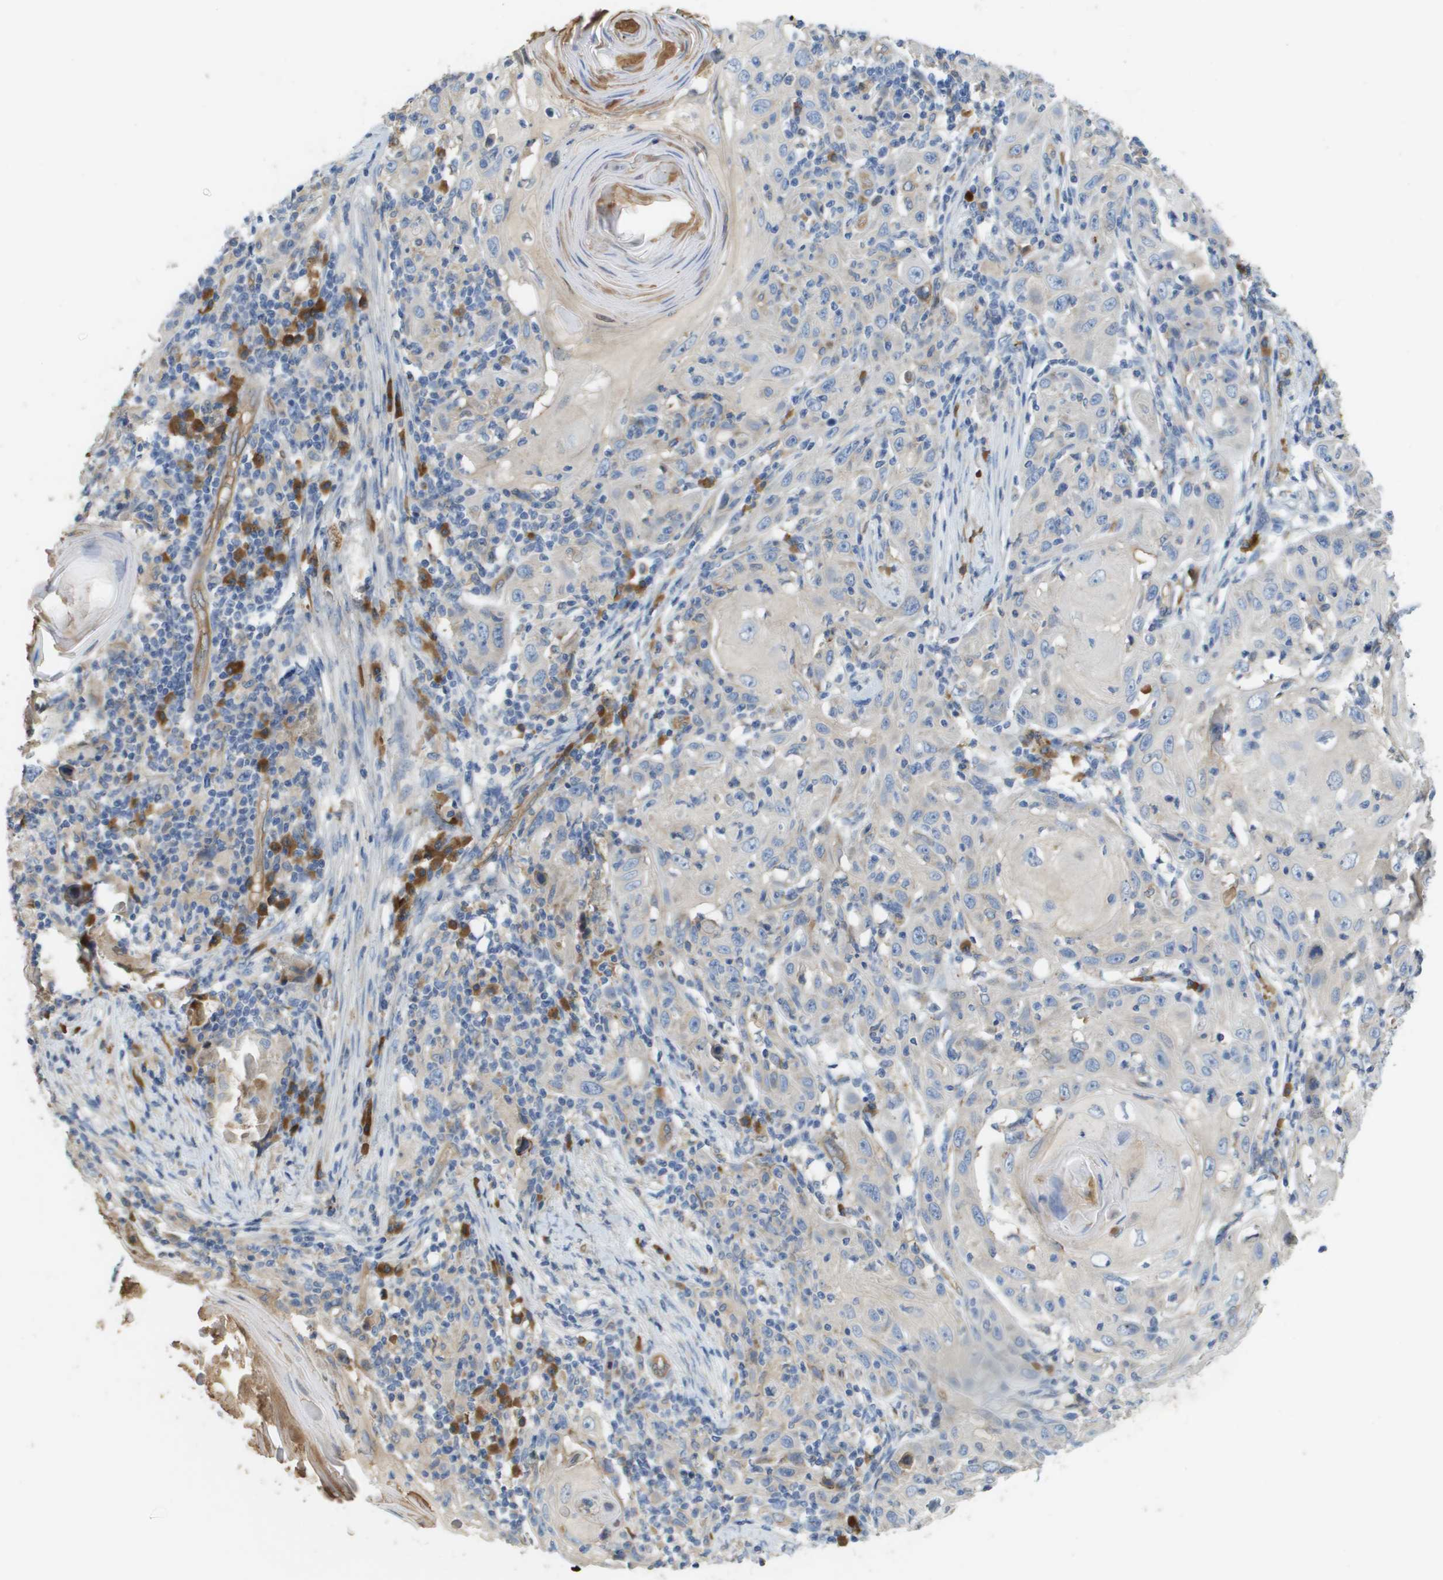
{"staining": {"intensity": "negative", "quantity": "none", "location": "none"}, "tissue": "skin cancer", "cell_type": "Tumor cells", "image_type": "cancer", "snomed": [{"axis": "morphology", "description": "Squamous cell carcinoma, NOS"}, {"axis": "topography", "description": "Skin"}], "caption": "Immunohistochemistry (IHC) image of neoplastic tissue: skin squamous cell carcinoma stained with DAB (3,3'-diaminobenzidine) displays no significant protein expression in tumor cells.", "gene": "CASP10", "patient": {"sex": "female", "age": 88}}